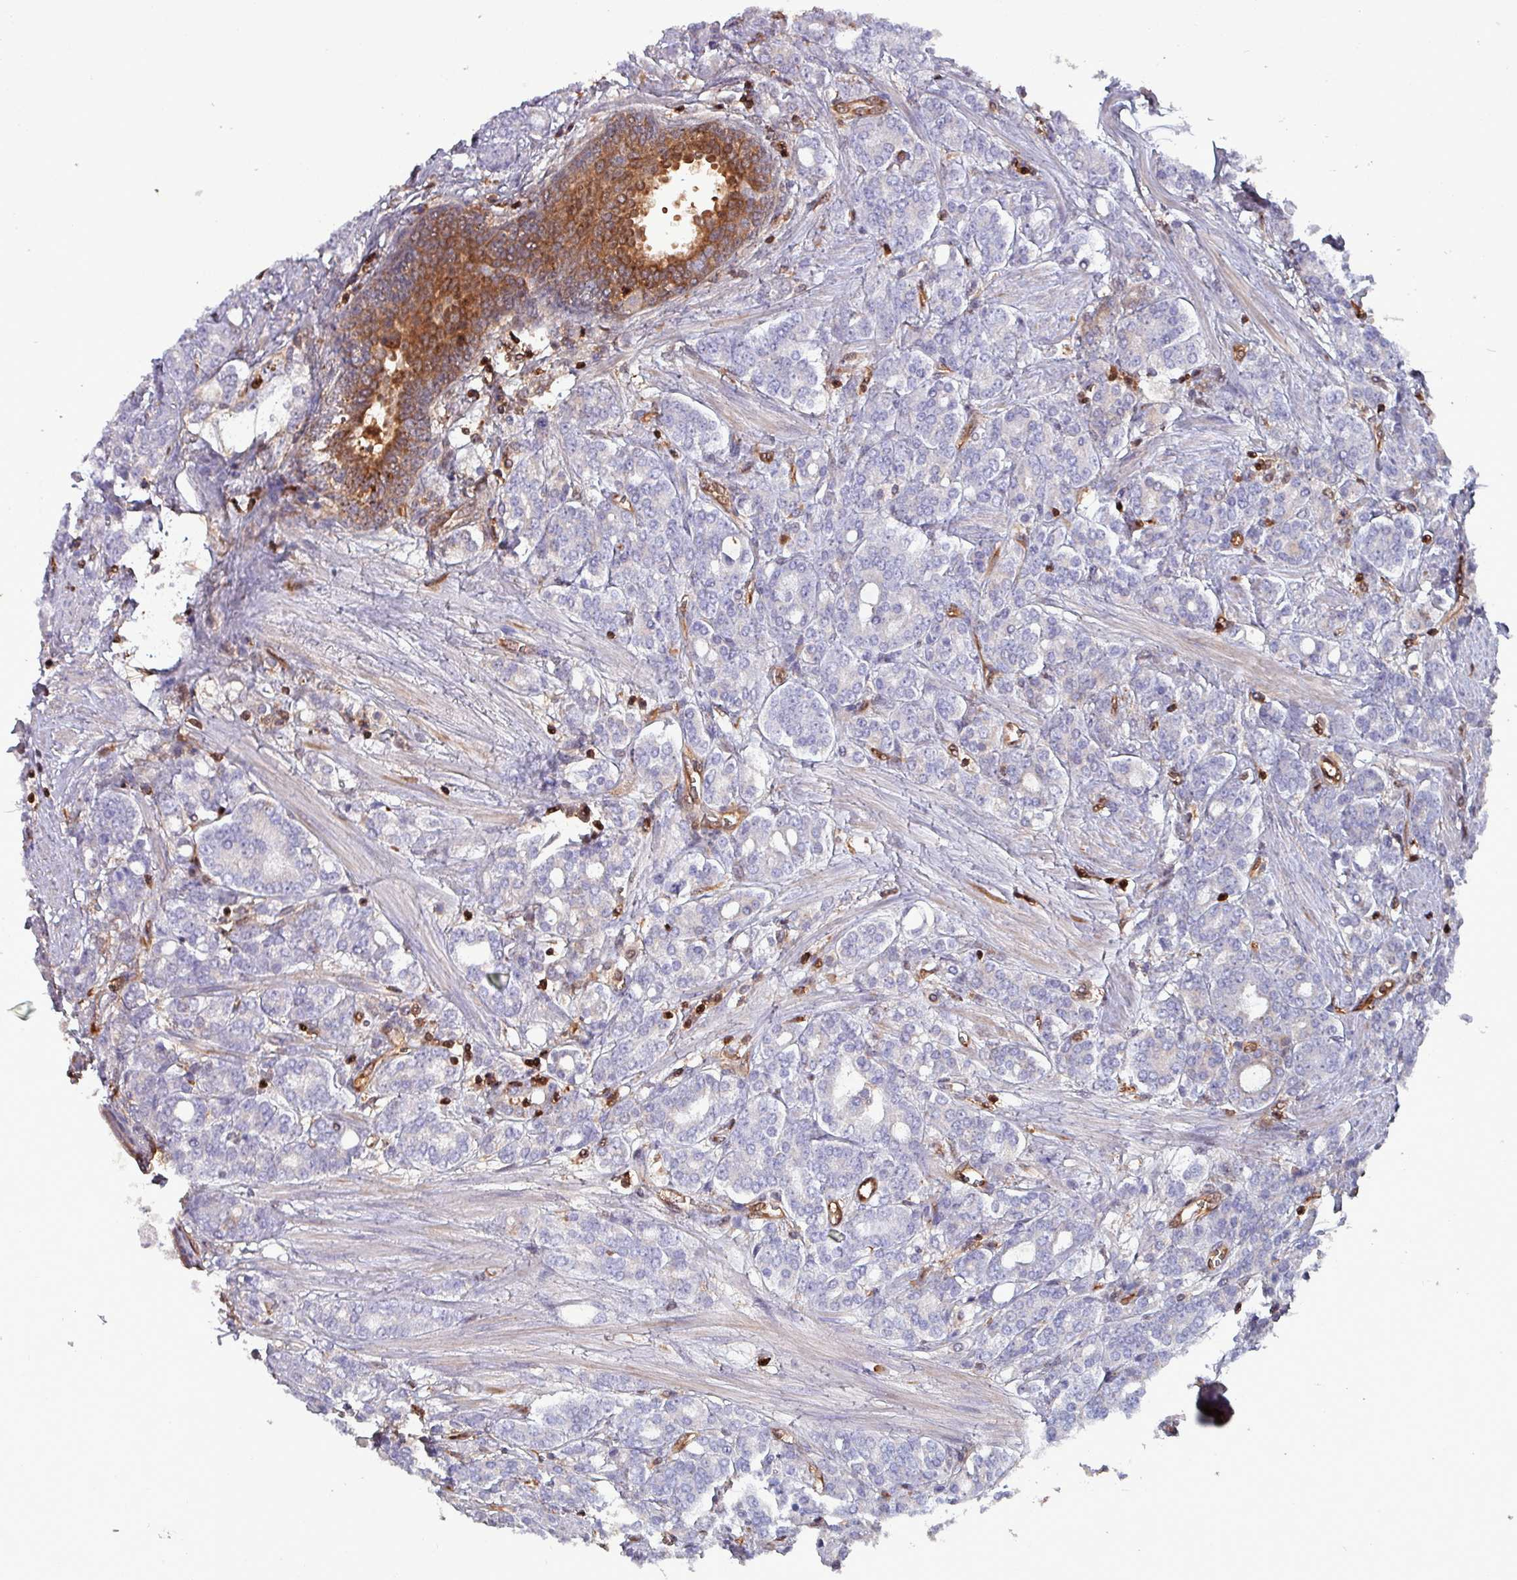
{"staining": {"intensity": "weak", "quantity": "<25%", "location": "cytoplasmic/membranous"}, "tissue": "prostate cancer", "cell_type": "Tumor cells", "image_type": "cancer", "snomed": [{"axis": "morphology", "description": "Adenocarcinoma, High grade"}, {"axis": "topography", "description": "Prostate"}], "caption": "High power microscopy micrograph of an IHC micrograph of prostate cancer, revealing no significant staining in tumor cells.", "gene": "PSMB8", "patient": {"sex": "male", "age": 62}}